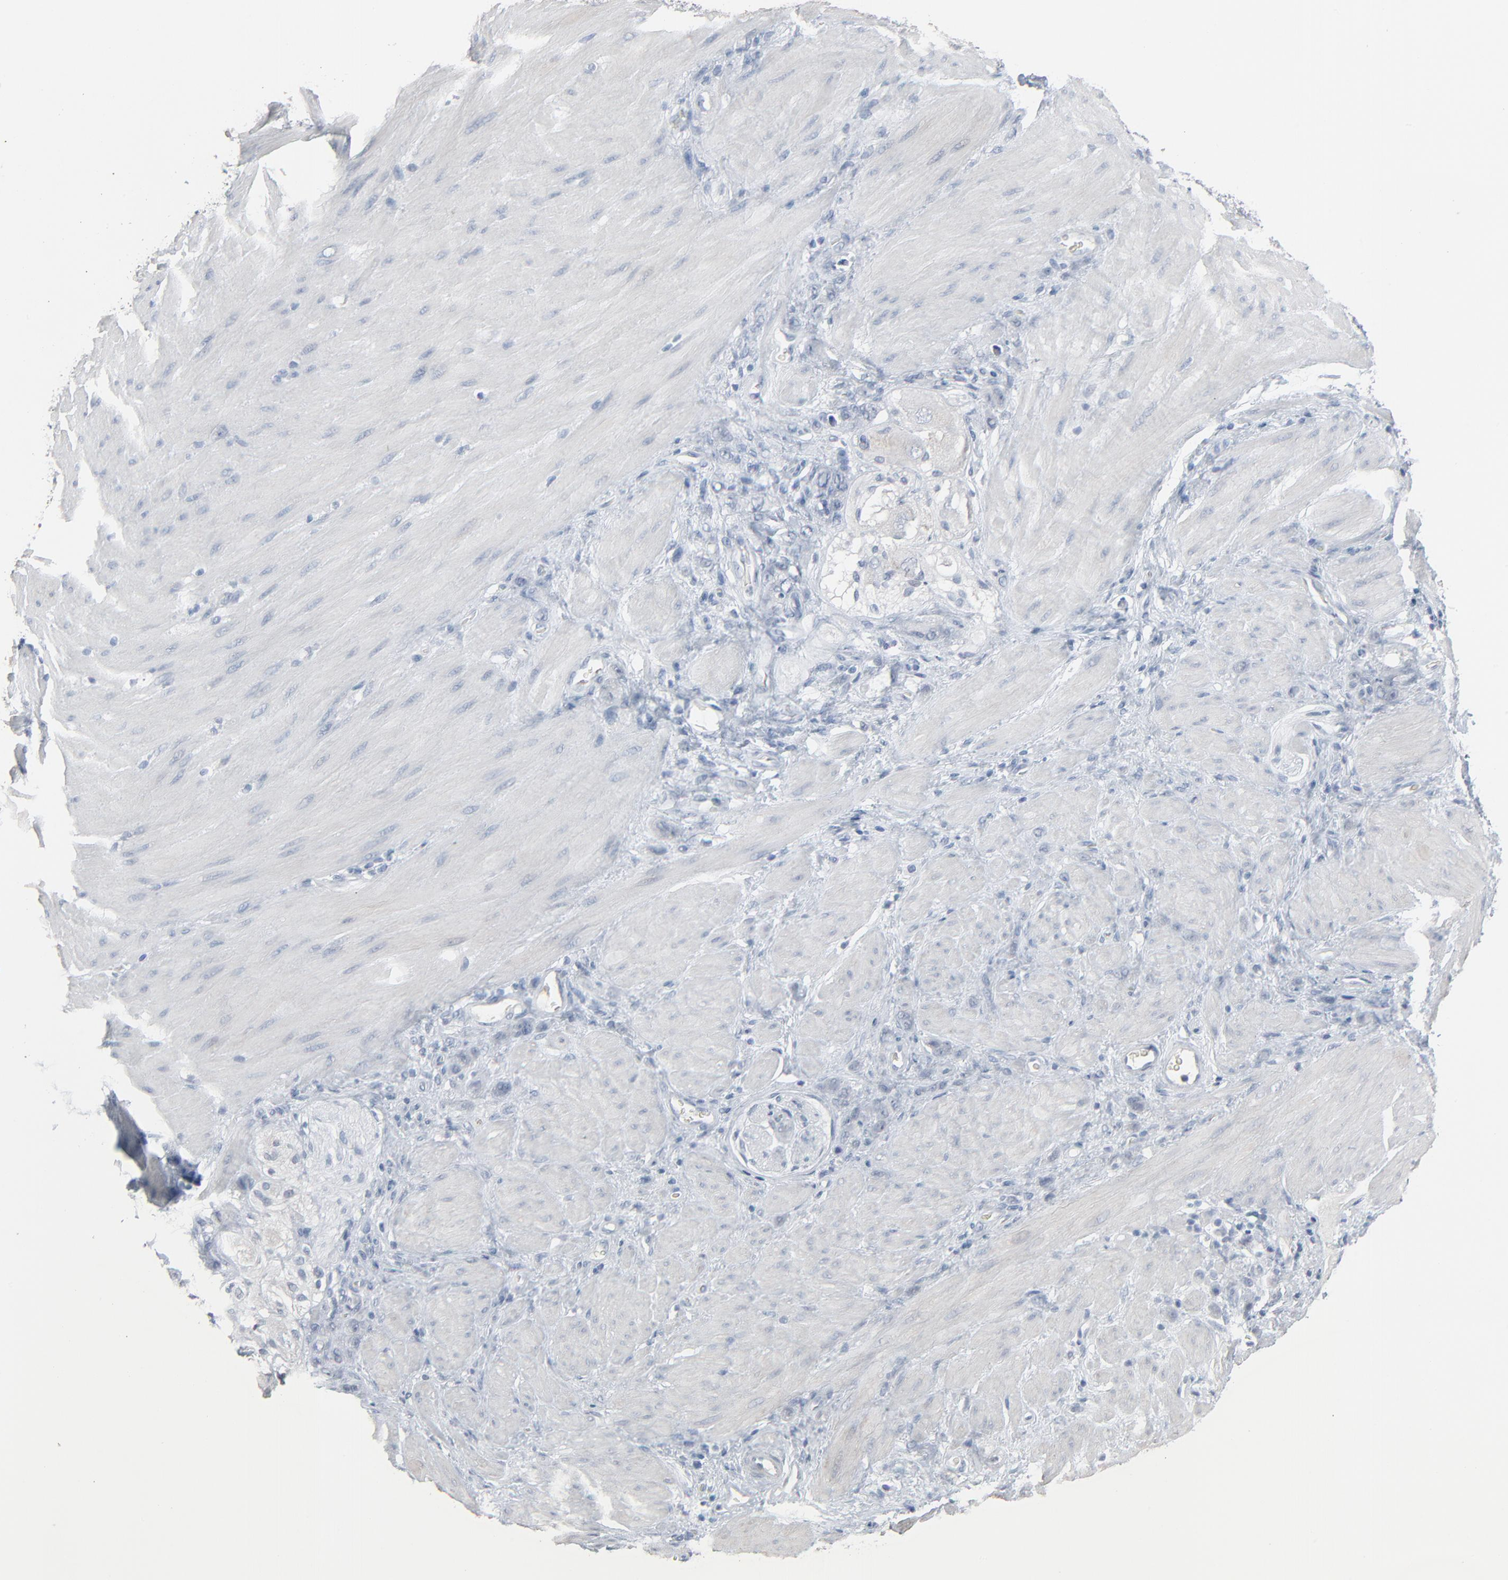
{"staining": {"intensity": "negative", "quantity": "none", "location": "none"}, "tissue": "stomach cancer", "cell_type": "Tumor cells", "image_type": "cancer", "snomed": [{"axis": "morphology", "description": "Normal tissue, NOS"}, {"axis": "morphology", "description": "Adenocarcinoma, NOS"}, {"axis": "topography", "description": "Stomach"}], "caption": "This is a histopathology image of IHC staining of stomach adenocarcinoma, which shows no staining in tumor cells. (Stains: DAB IHC with hematoxylin counter stain, Microscopy: brightfield microscopy at high magnification).", "gene": "SAGE1", "patient": {"sex": "male", "age": 82}}